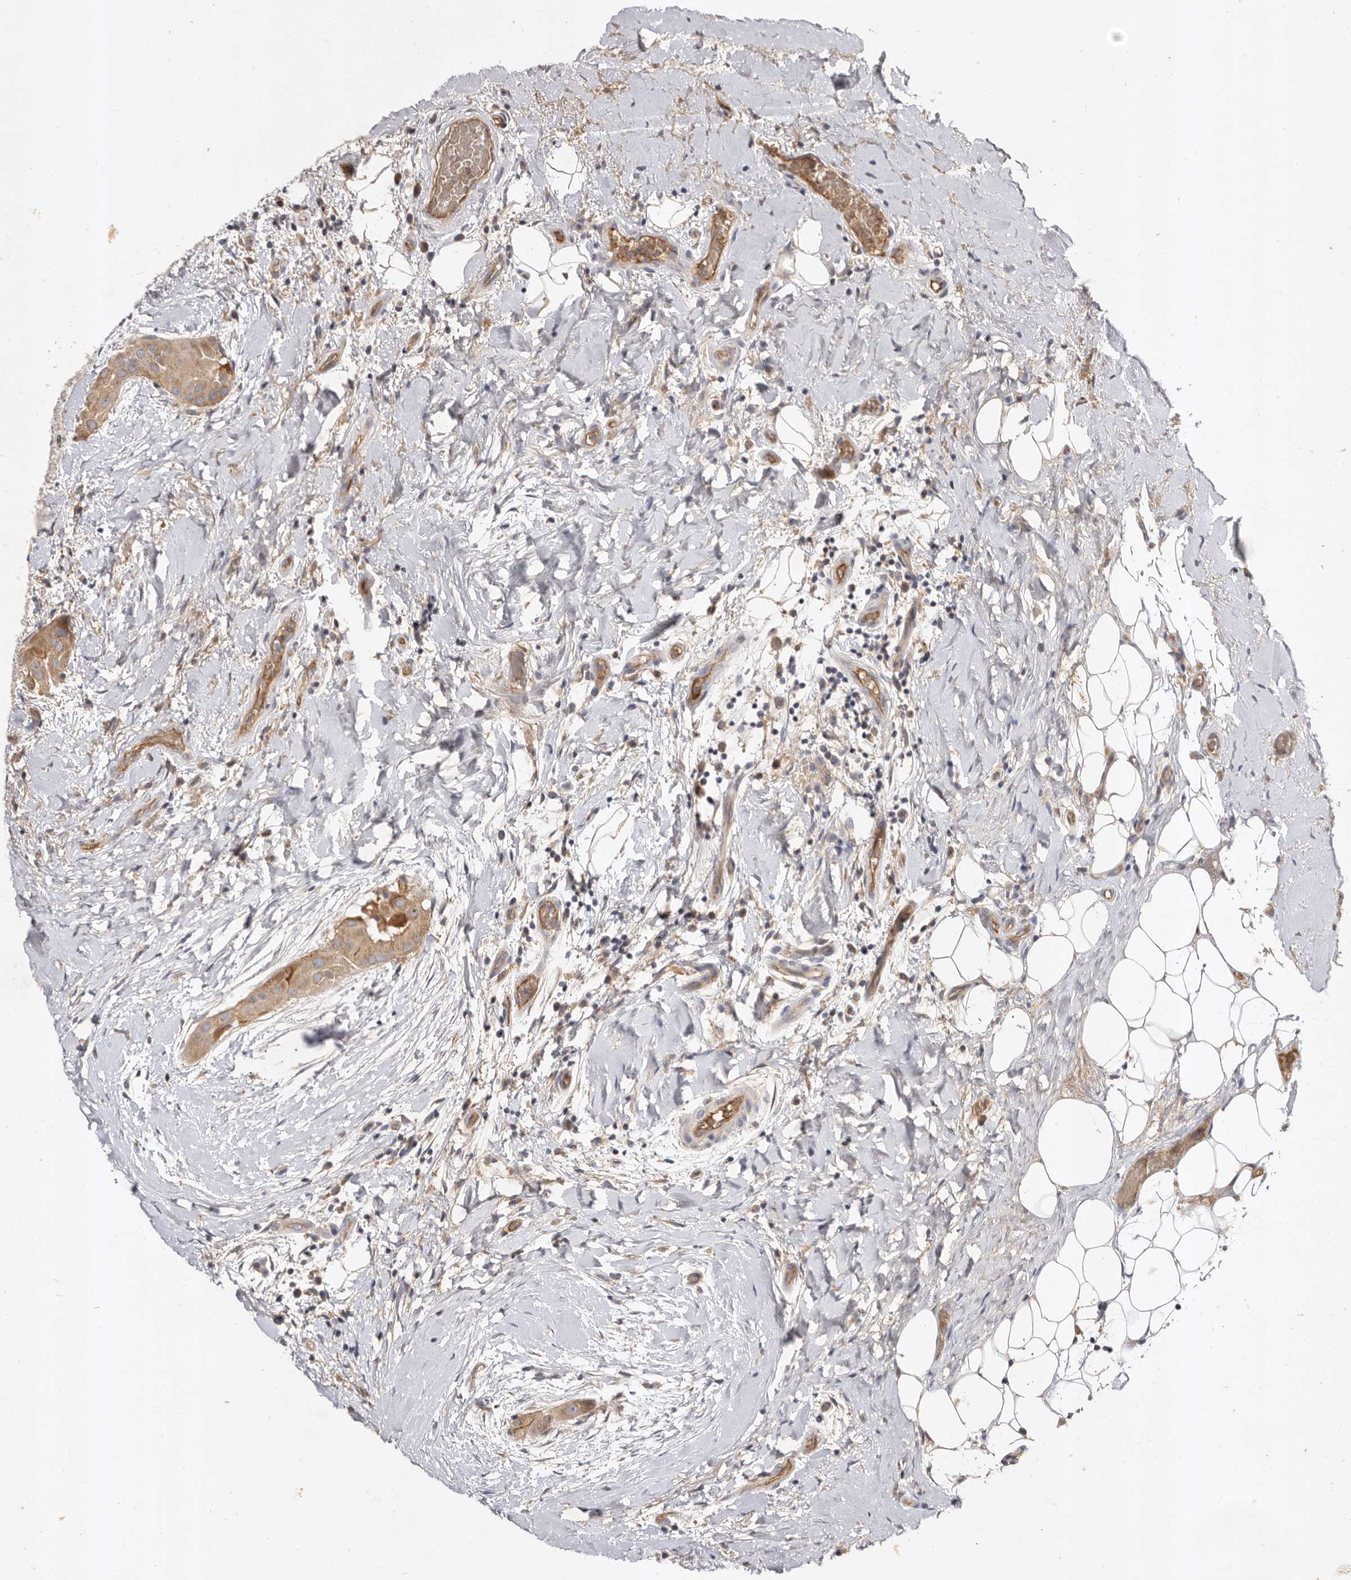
{"staining": {"intensity": "moderate", "quantity": ">75%", "location": "cytoplasmic/membranous"}, "tissue": "thyroid cancer", "cell_type": "Tumor cells", "image_type": "cancer", "snomed": [{"axis": "morphology", "description": "Papillary adenocarcinoma, NOS"}, {"axis": "topography", "description": "Thyroid gland"}], "caption": "IHC photomicrograph of human thyroid cancer (papillary adenocarcinoma) stained for a protein (brown), which shows medium levels of moderate cytoplasmic/membranous positivity in approximately >75% of tumor cells.", "gene": "ADAMTS9", "patient": {"sex": "male", "age": 33}}